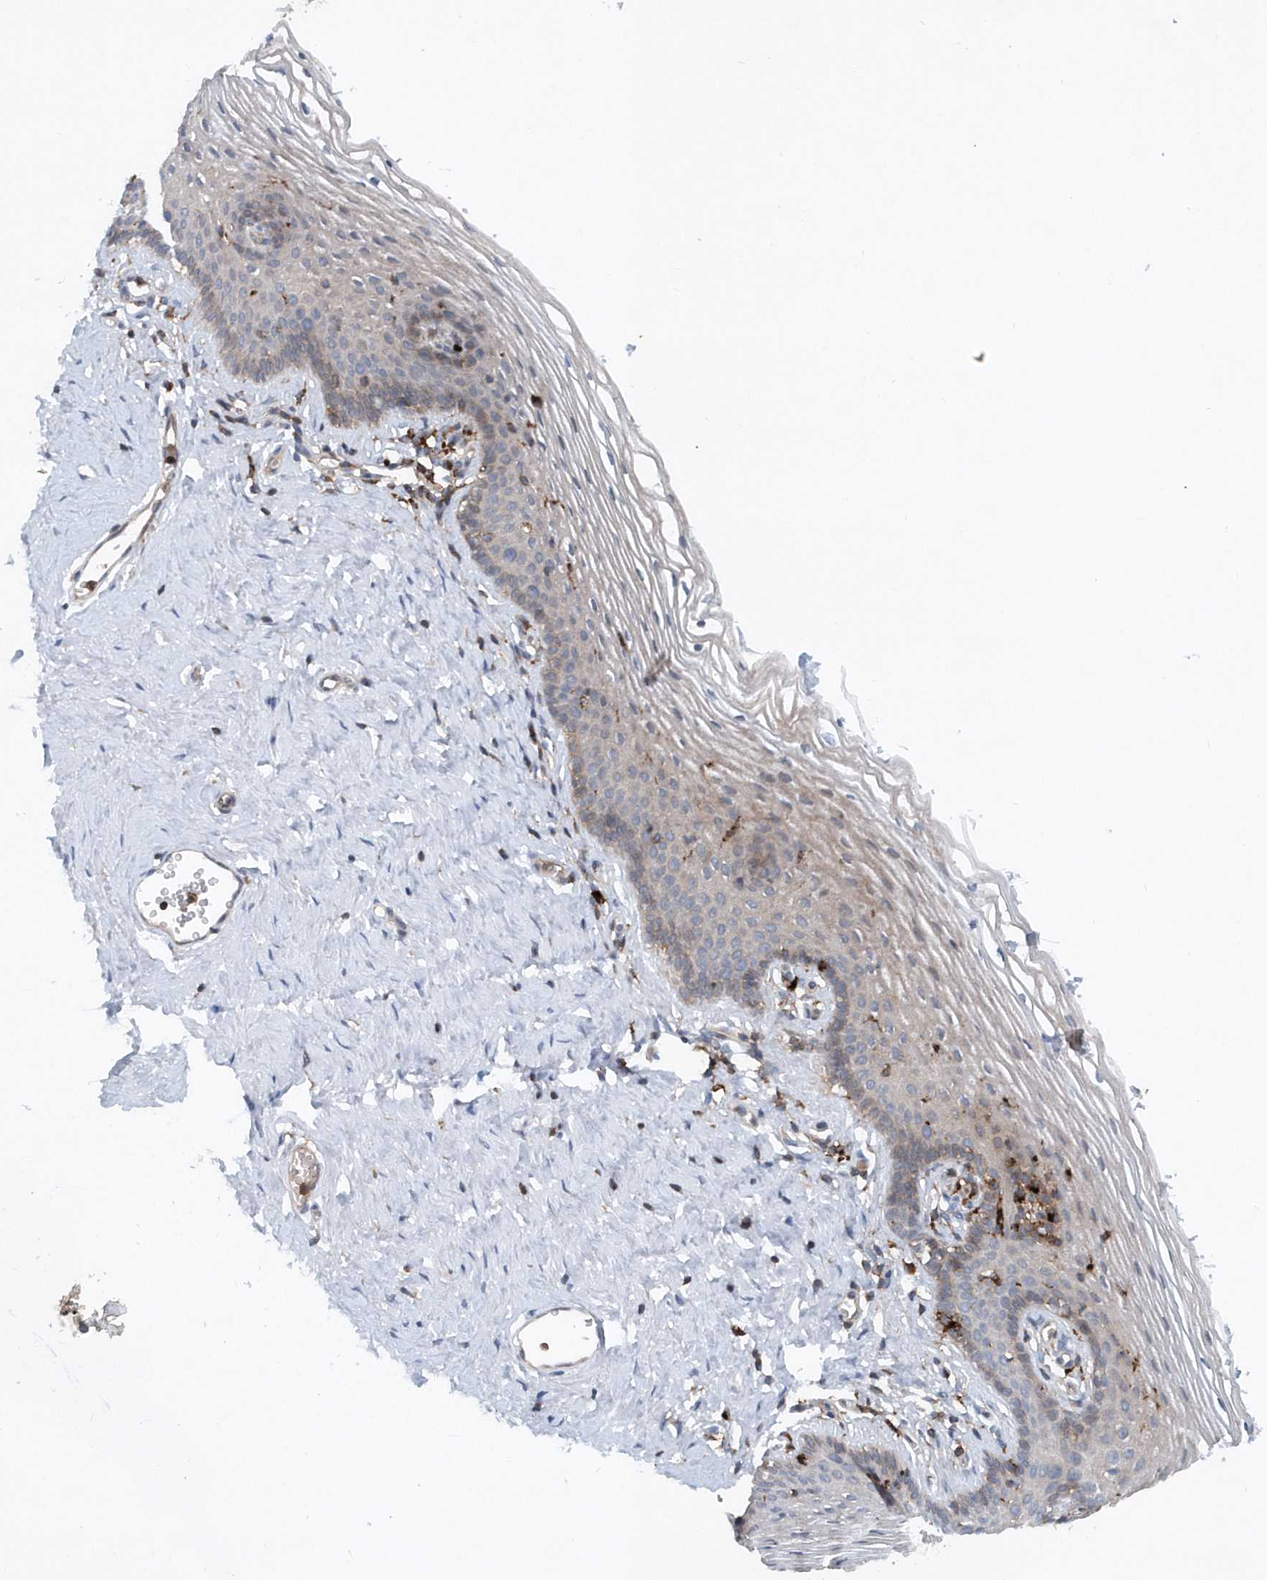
{"staining": {"intensity": "weak", "quantity": "25%-75%", "location": "cytoplasmic/membranous"}, "tissue": "vagina", "cell_type": "Squamous epithelial cells", "image_type": "normal", "snomed": [{"axis": "morphology", "description": "Normal tissue, NOS"}, {"axis": "topography", "description": "Vagina"}], "caption": "IHC (DAB) staining of benign human vagina reveals weak cytoplasmic/membranous protein expression in about 25%-75% of squamous epithelial cells.", "gene": "P2RY10", "patient": {"sex": "female", "age": 32}}